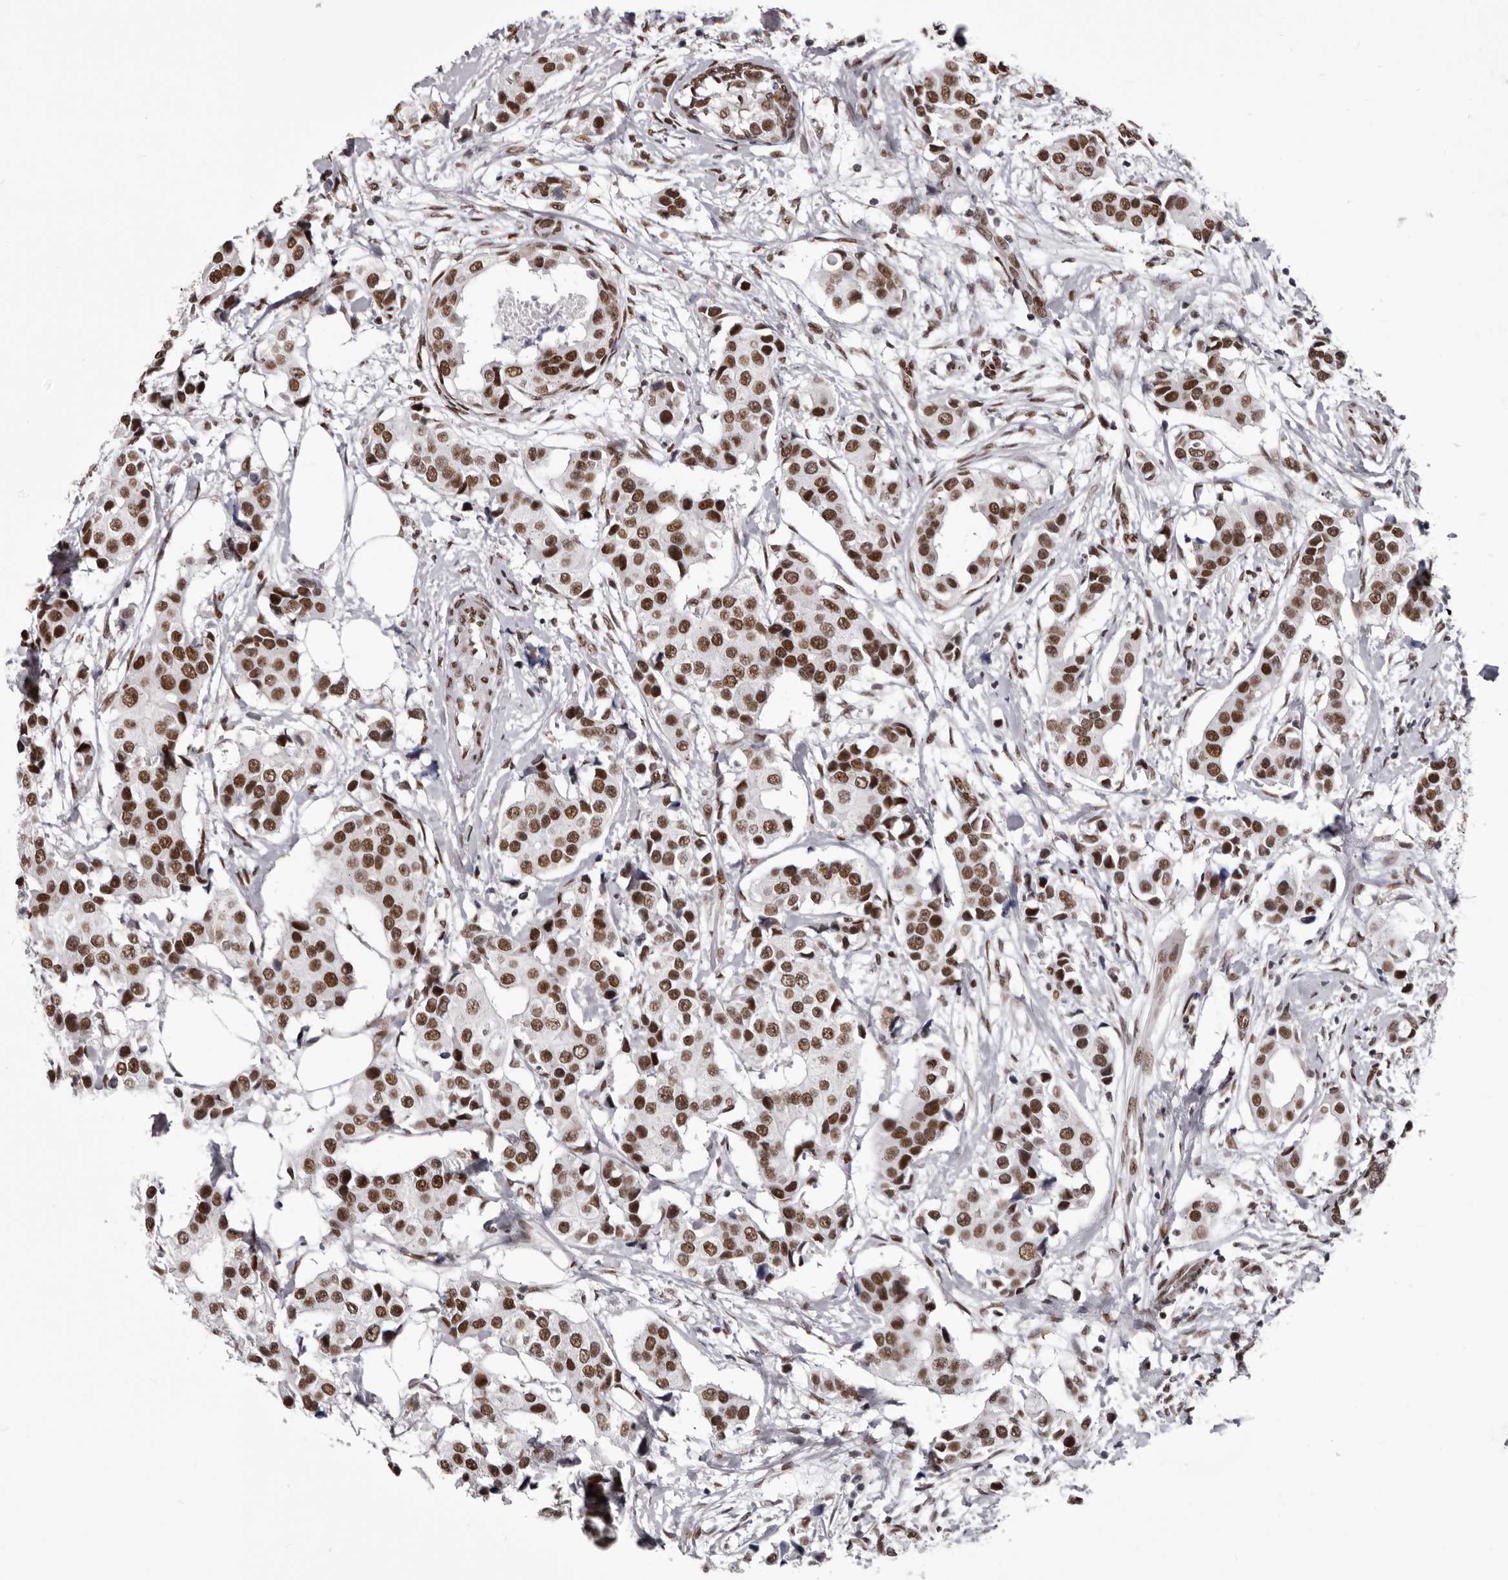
{"staining": {"intensity": "moderate", "quantity": ">75%", "location": "nuclear"}, "tissue": "breast cancer", "cell_type": "Tumor cells", "image_type": "cancer", "snomed": [{"axis": "morphology", "description": "Normal tissue, NOS"}, {"axis": "morphology", "description": "Duct carcinoma"}, {"axis": "topography", "description": "Breast"}], "caption": "Immunohistochemical staining of breast cancer (infiltrating ductal carcinoma) displays medium levels of moderate nuclear positivity in about >75% of tumor cells.", "gene": "NUMA1", "patient": {"sex": "female", "age": 39}}